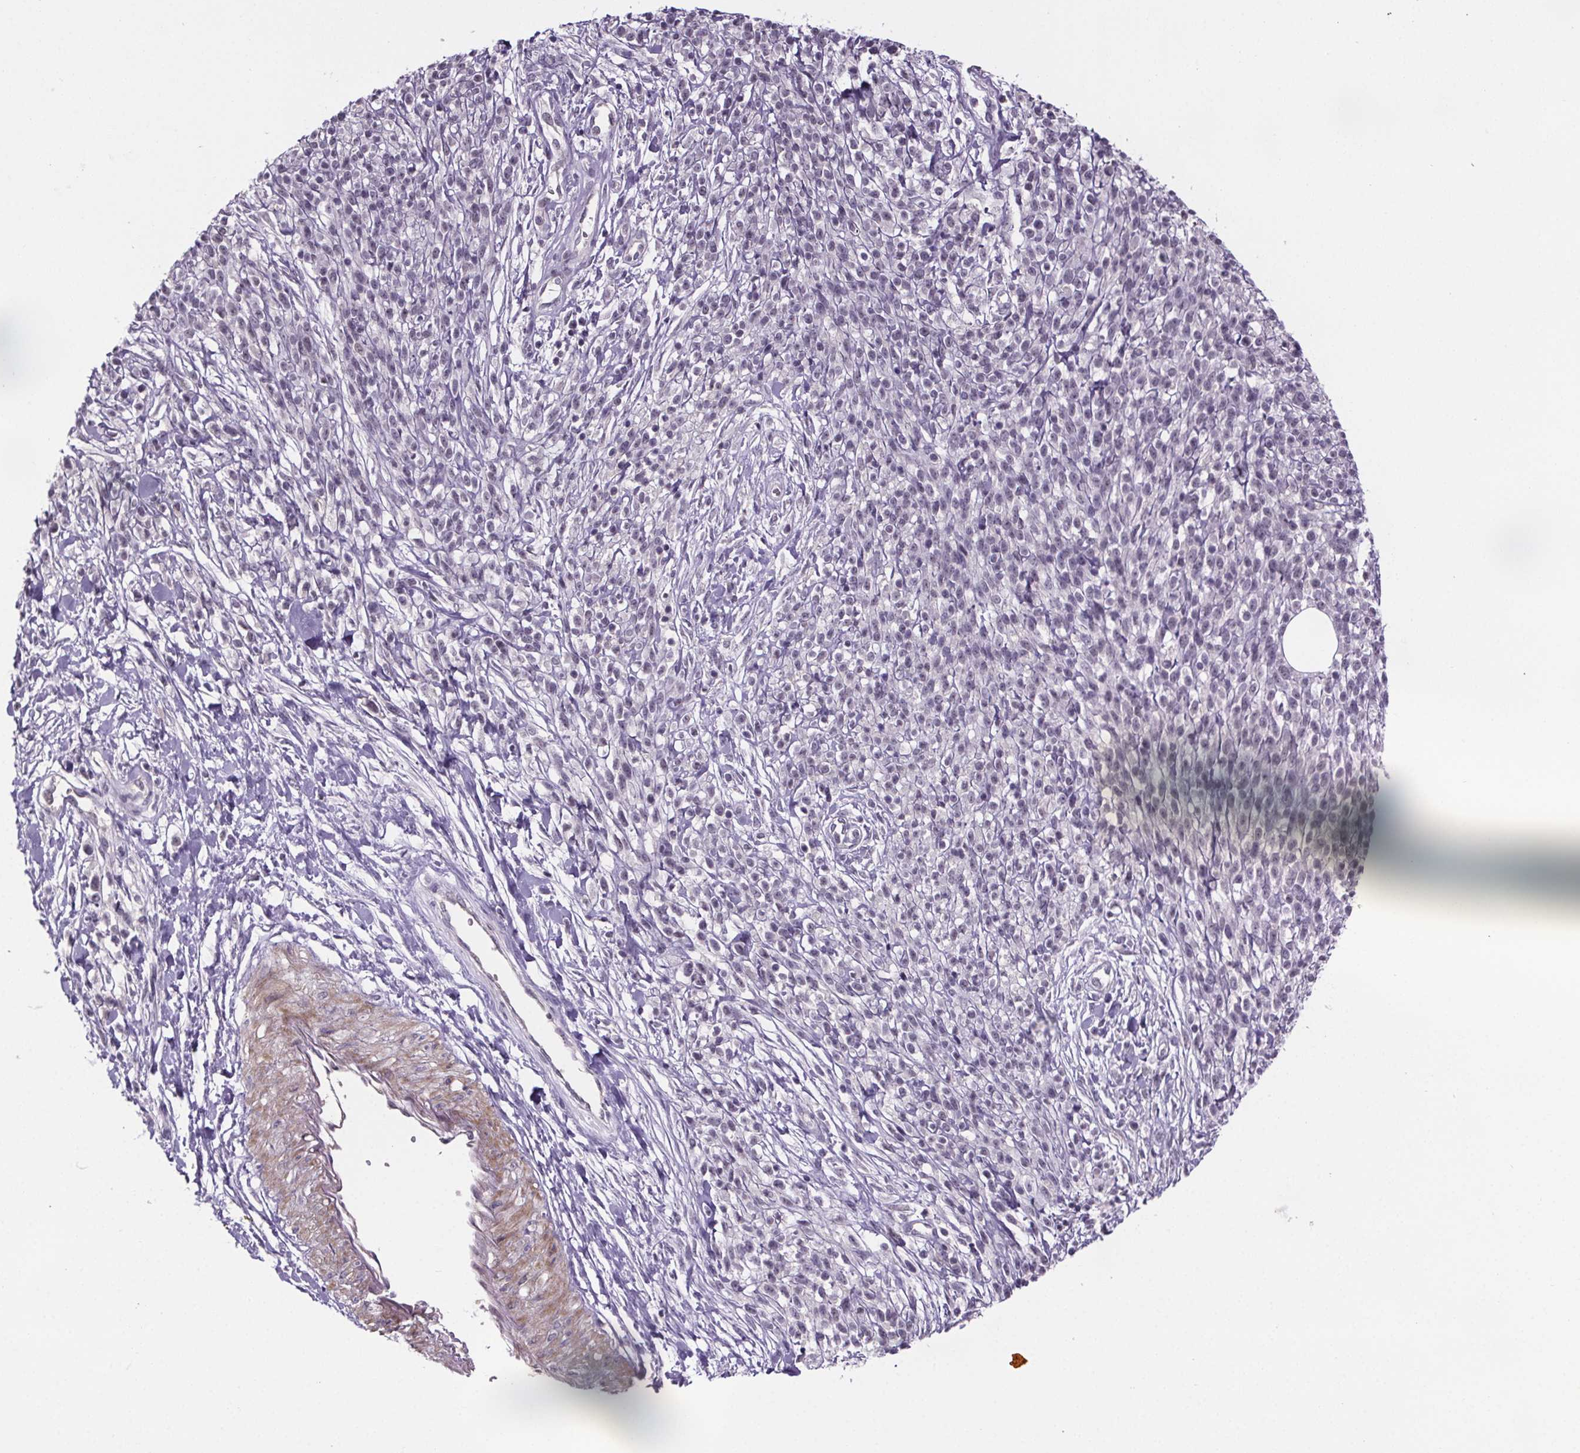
{"staining": {"intensity": "negative", "quantity": "none", "location": "none"}, "tissue": "melanoma", "cell_type": "Tumor cells", "image_type": "cancer", "snomed": [{"axis": "morphology", "description": "Malignant melanoma, NOS"}, {"axis": "topography", "description": "Skin"}, {"axis": "topography", "description": "Skin of trunk"}], "caption": "Immunohistochemistry micrograph of malignant melanoma stained for a protein (brown), which reveals no expression in tumor cells.", "gene": "TTC12", "patient": {"sex": "male", "age": 74}}